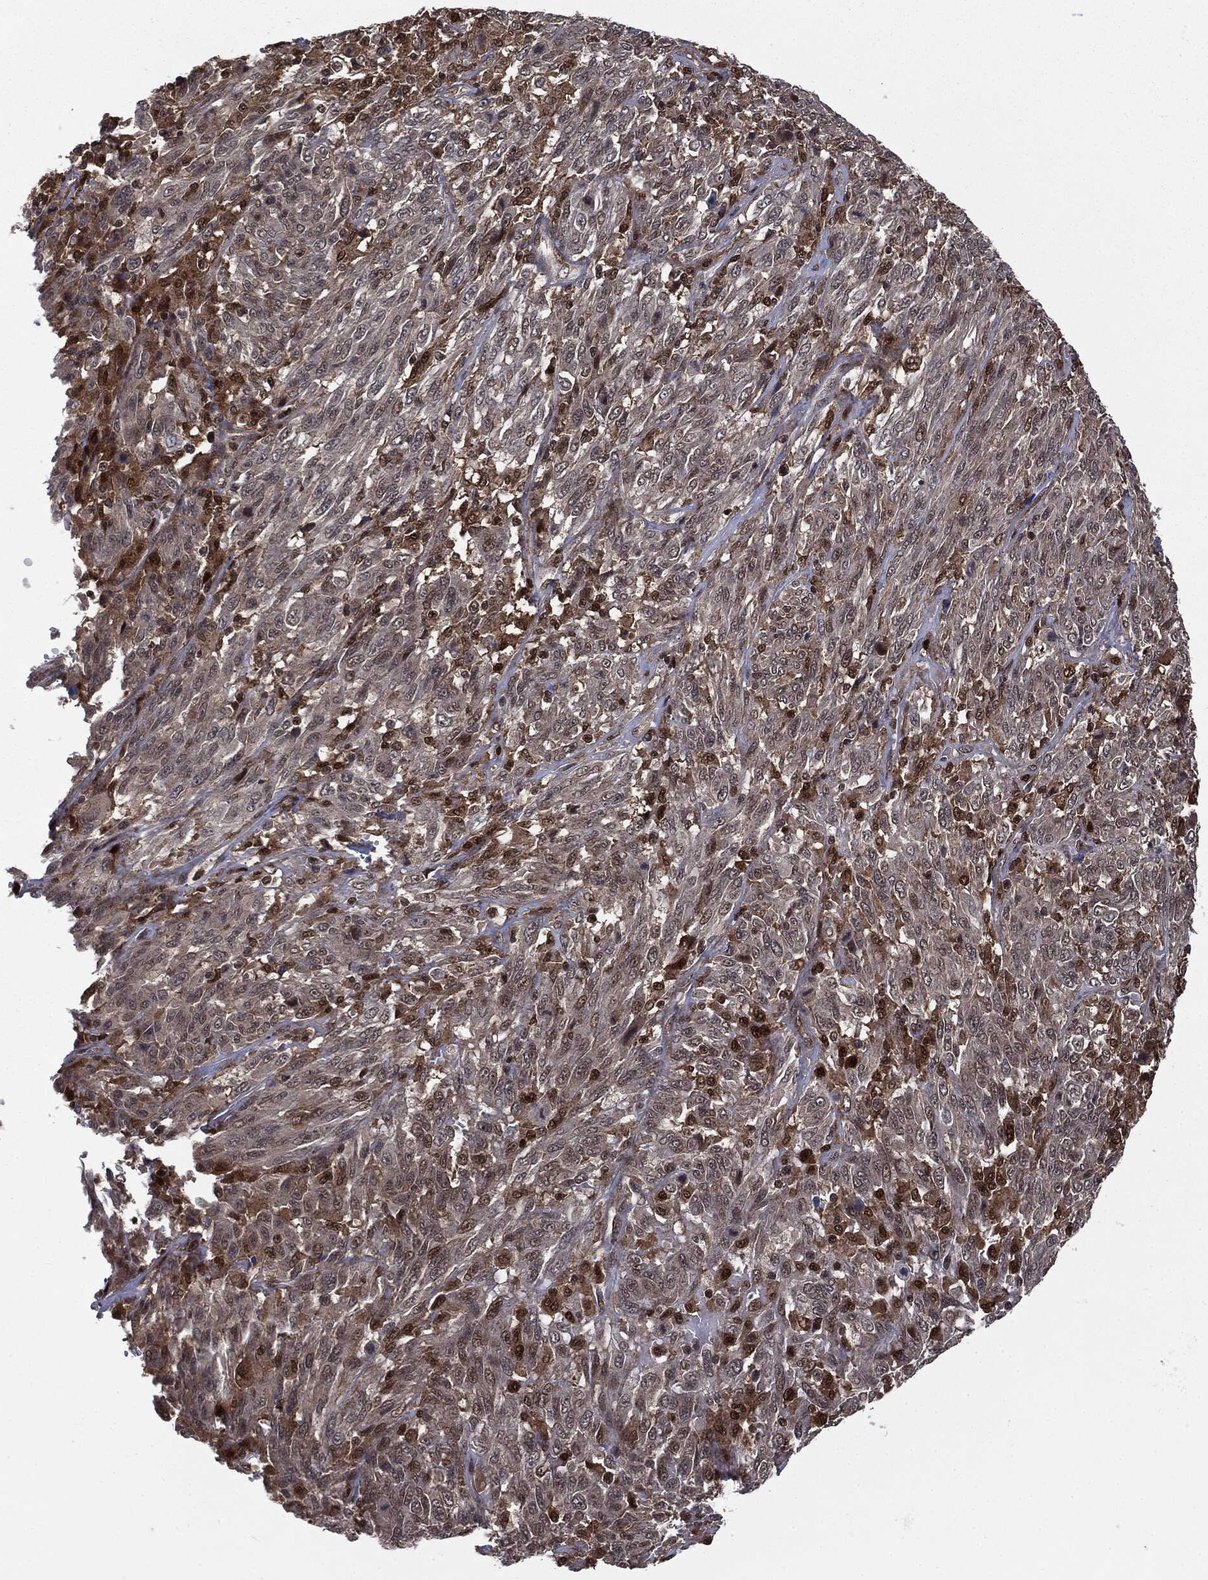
{"staining": {"intensity": "moderate", "quantity": "<25%", "location": "cytoplasmic/membranous,nuclear"}, "tissue": "melanoma", "cell_type": "Tumor cells", "image_type": "cancer", "snomed": [{"axis": "morphology", "description": "Malignant melanoma, NOS"}, {"axis": "topography", "description": "Skin"}], "caption": "Immunohistochemical staining of human malignant melanoma exhibits low levels of moderate cytoplasmic/membranous and nuclear protein expression in approximately <25% of tumor cells.", "gene": "PTPA", "patient": {"sex": "female", "age": 91}}